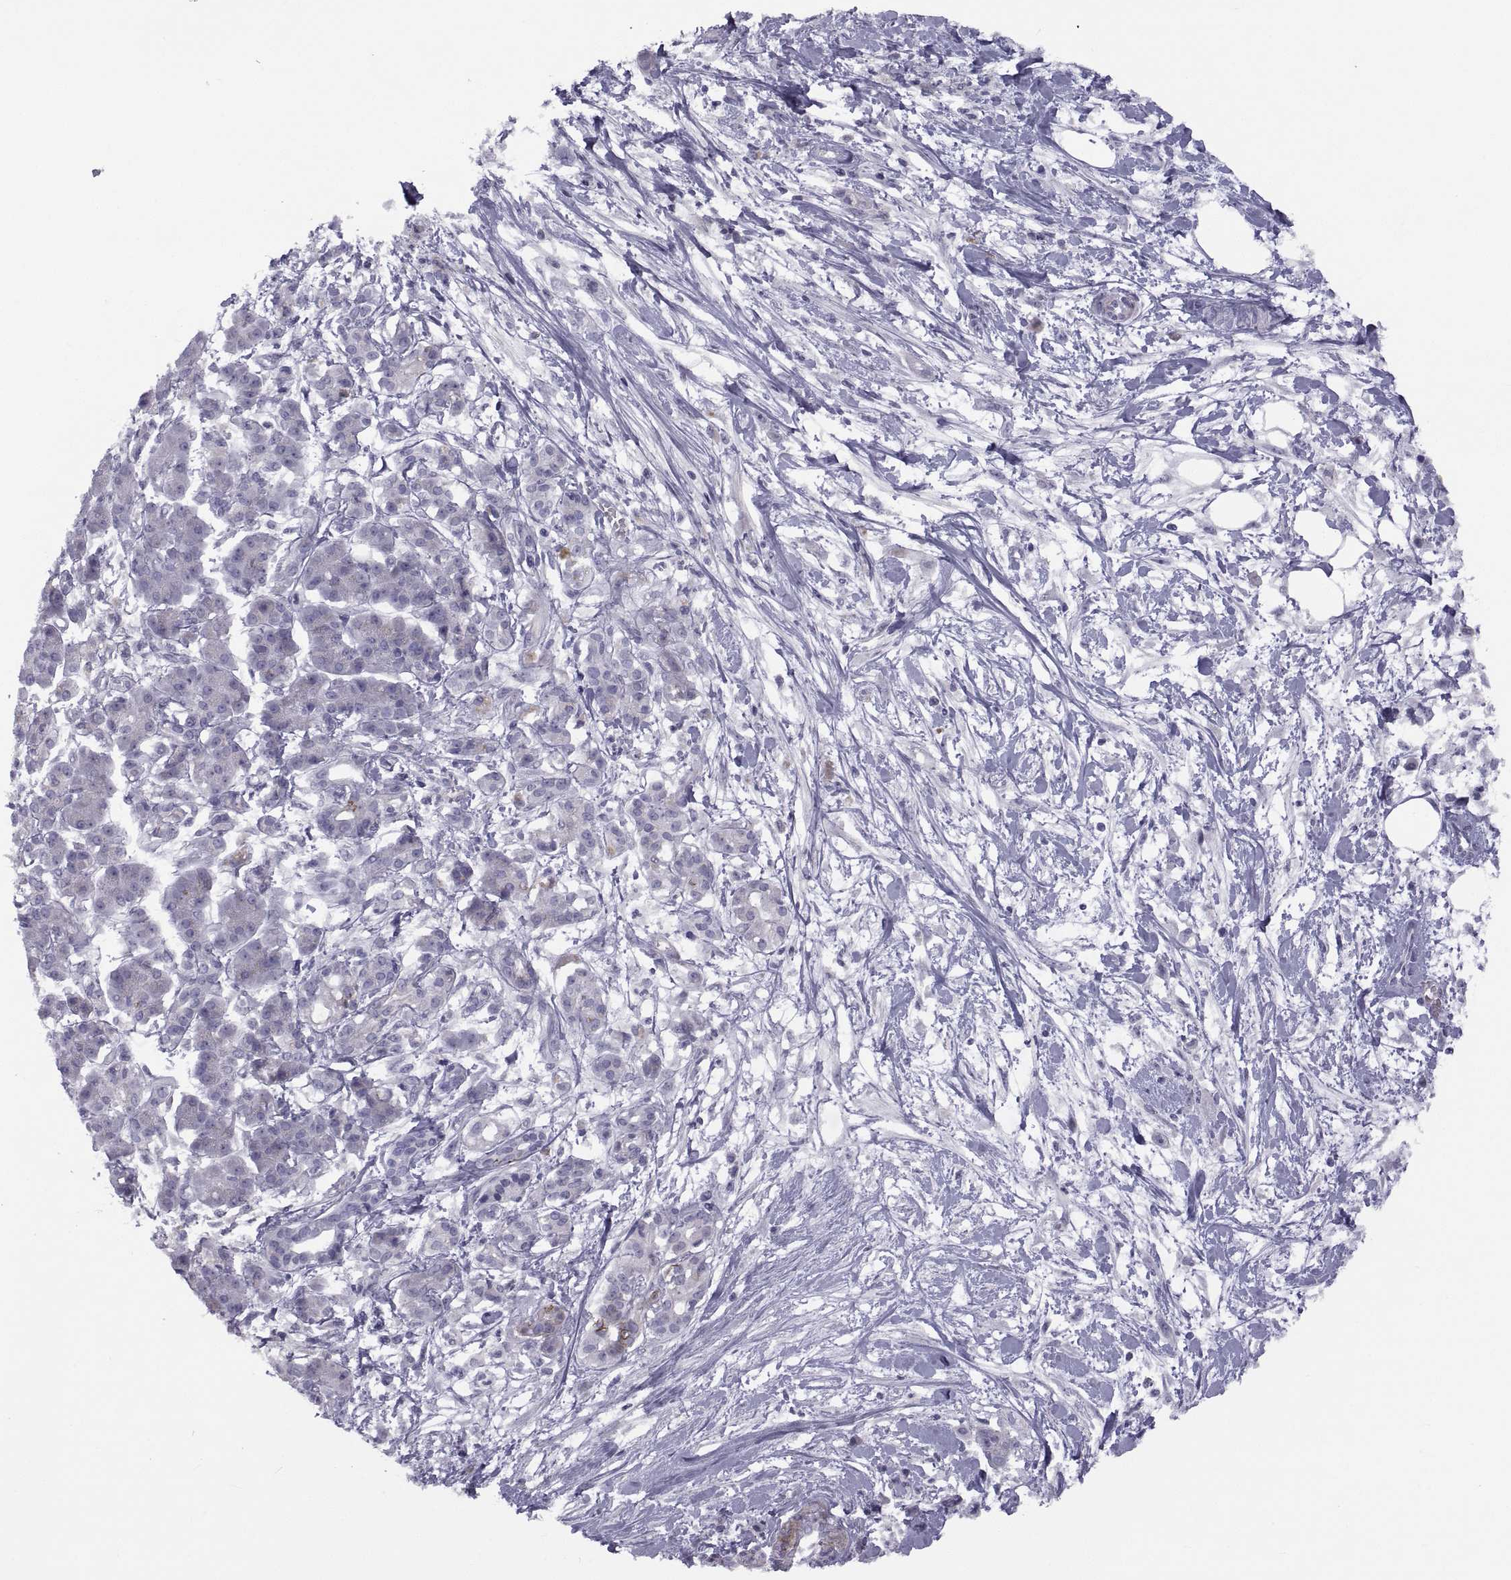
{"staining": {"intensity": "negative", "quantity": "none", "location": "none"}, "tissue": "pancreatic cancer", "cell_type": "Tumor cells", "image_type": "cancer", "snomed": [{"axis": "morphology", "description": "Normal tissue, NOS"}, {"axis": "morphology", "description": "Adenocarcinoma, NOS"}, {"axis": "topography", "description": "Lymph node"}, {"axis": "topography", "description": "Pancreas"}], "caption": "Immunohistochemistry photomicrograph of neoplastic tissue: human pancreatic adenocarcinoma stained with DAB (3,3'-diaminobenzidine) displays no significant protein positivity in tumor cells.", "gene": "TMEM158", "patient": {"sex": "female", "age": 58}}